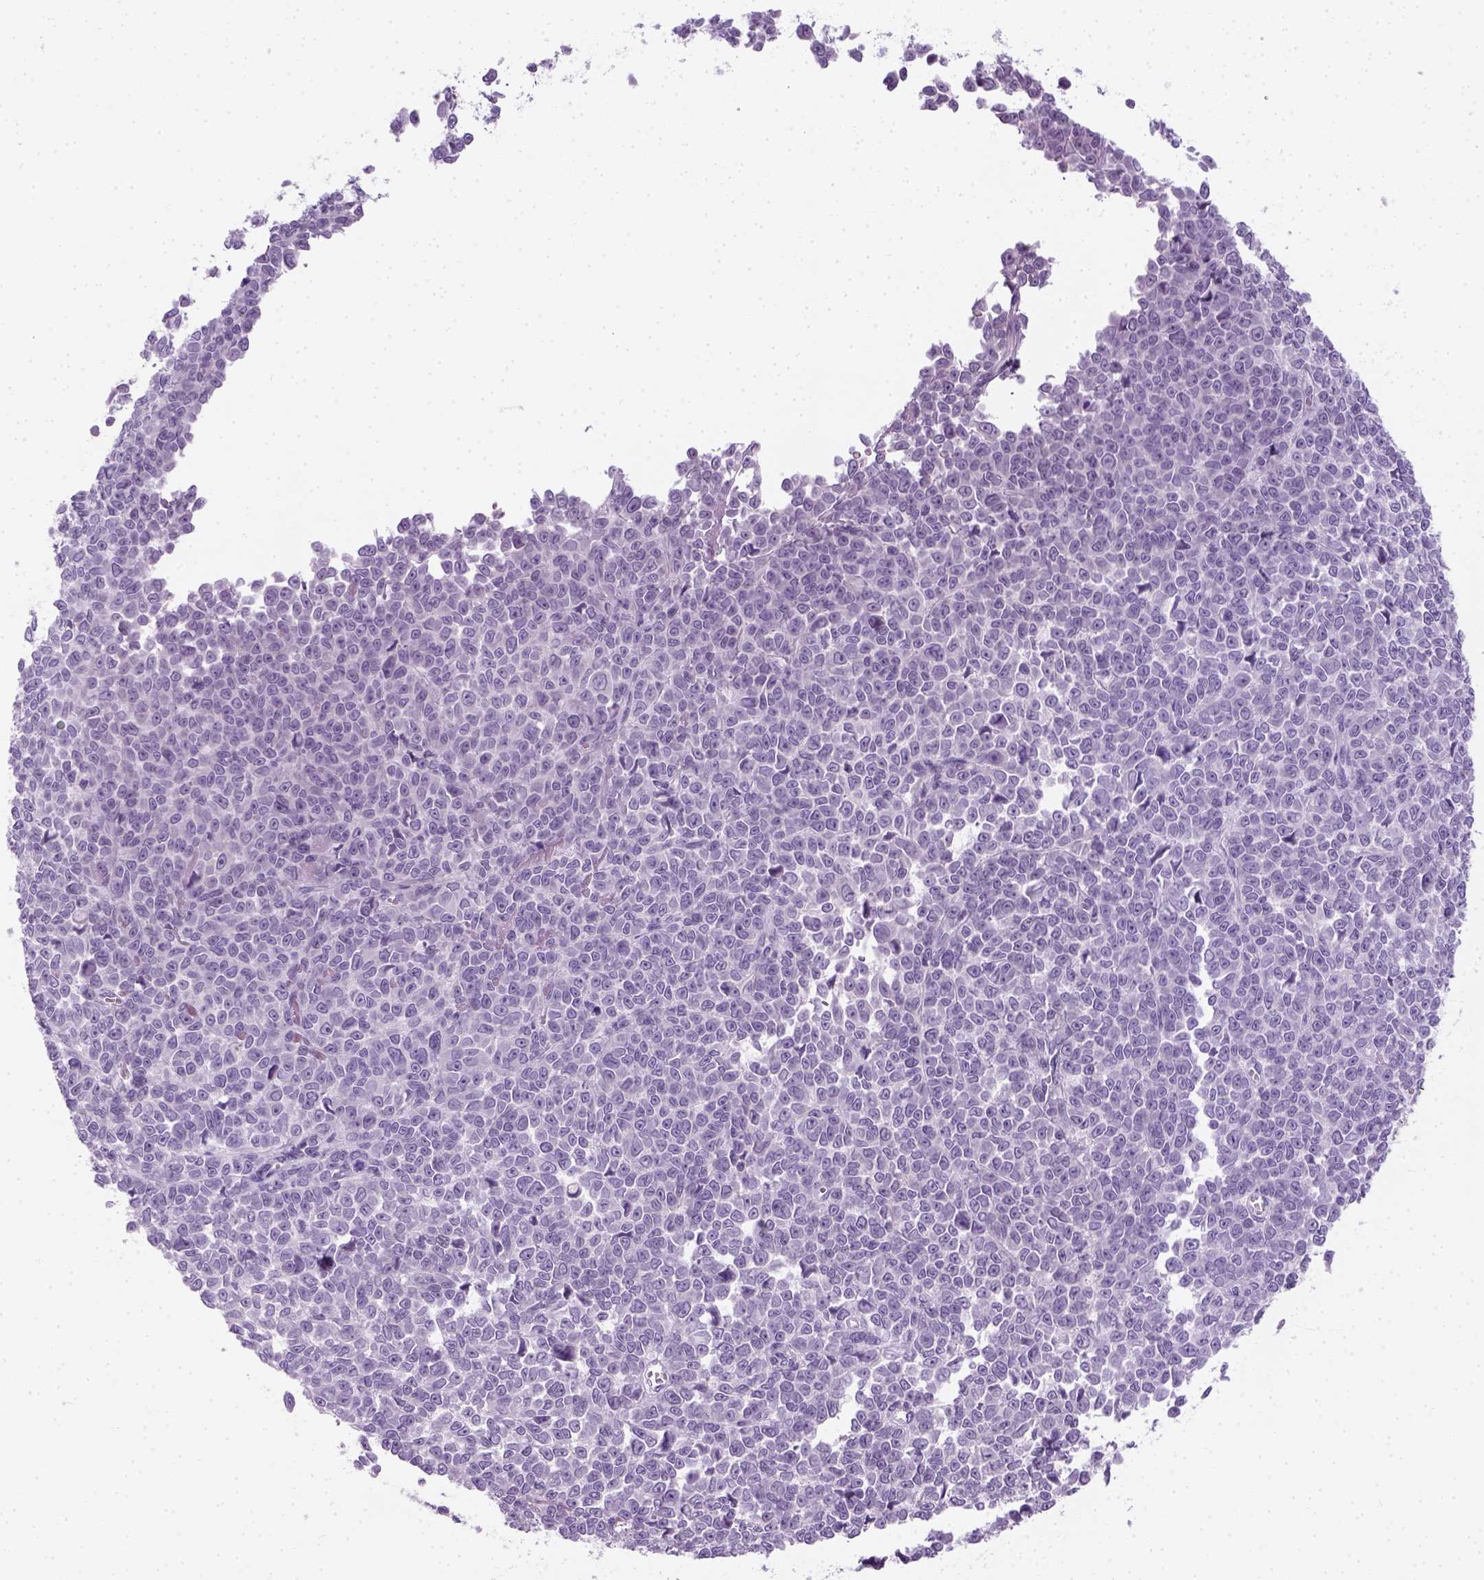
{"staining": {"intensity": "negative", "quantity": "none", "location": "none"}, "tissue": "melanoma", "cell_type": "Tumor cells", "image_type": "cancer", "snomed": [{"axis": "morphology", "description": "Malignant melanoma, NOS"}, {"axis": "topography", "description": "Skin"}], "caption": "IHC histopathology image of malignant melanoma stained for a protein (brown), which exhibits no positivity in tumor cells.", "gene": "SLC12A5", "patient": {"sex": "female", "age": 95}}